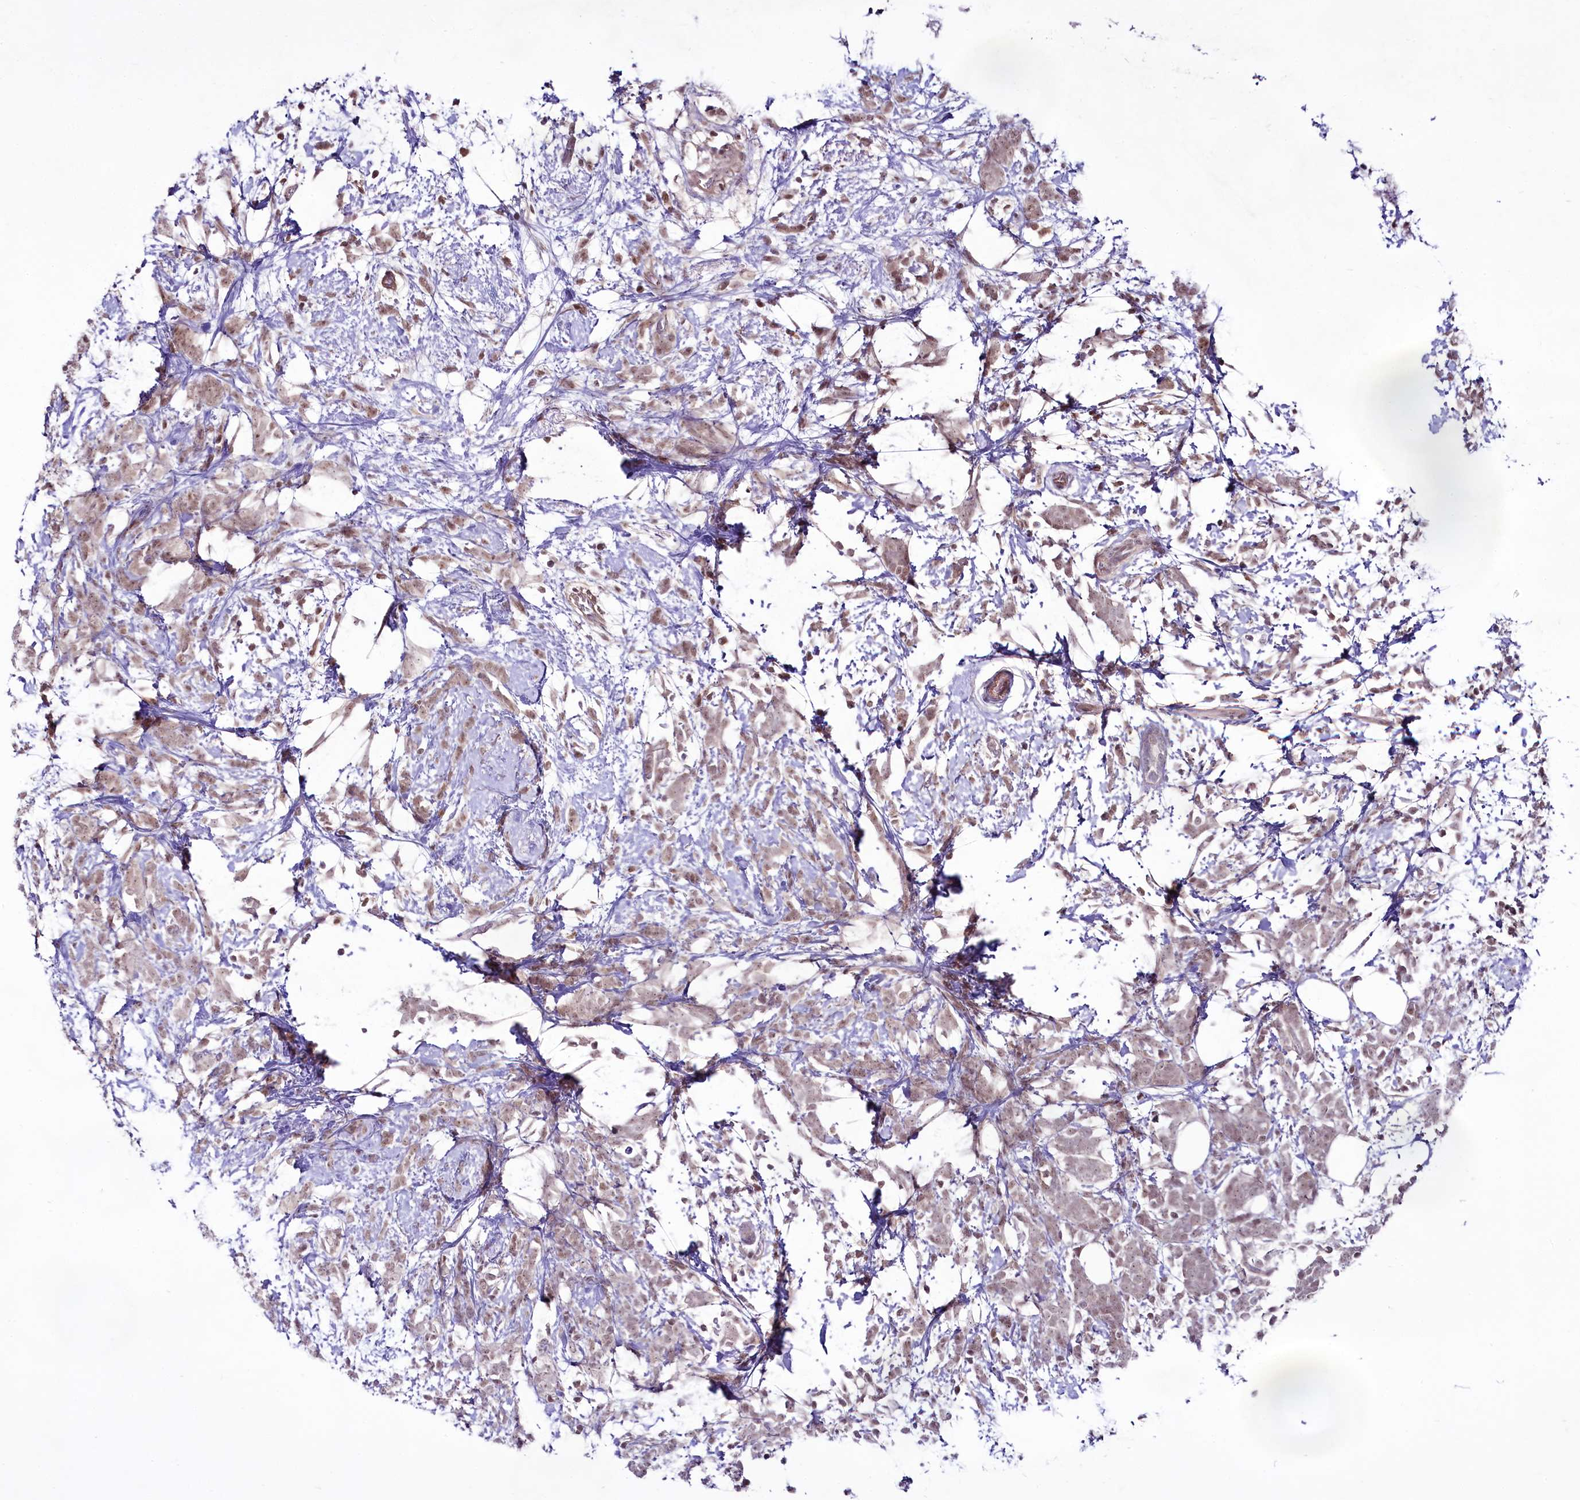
{"staining": {"intensity": "weak", "quantity": ">75%", "location": "nuclear"}, "tissue": "breast cancer", "cell_type": "Tumor cells", "image_type": "cancer", "snomed": [{"axis": "morphology", "description": "Lobular carcinoma"}, {"axis": "topography", "description": "Breast"}], "caption": "The photomicrograph shows staining of breast cancer (lobular carcinoma), revealing weak nuclear protein staining (brown color) within tumor cells.", "gene": "RSBN1", "patient": {"sex": "female", "age": 58}}